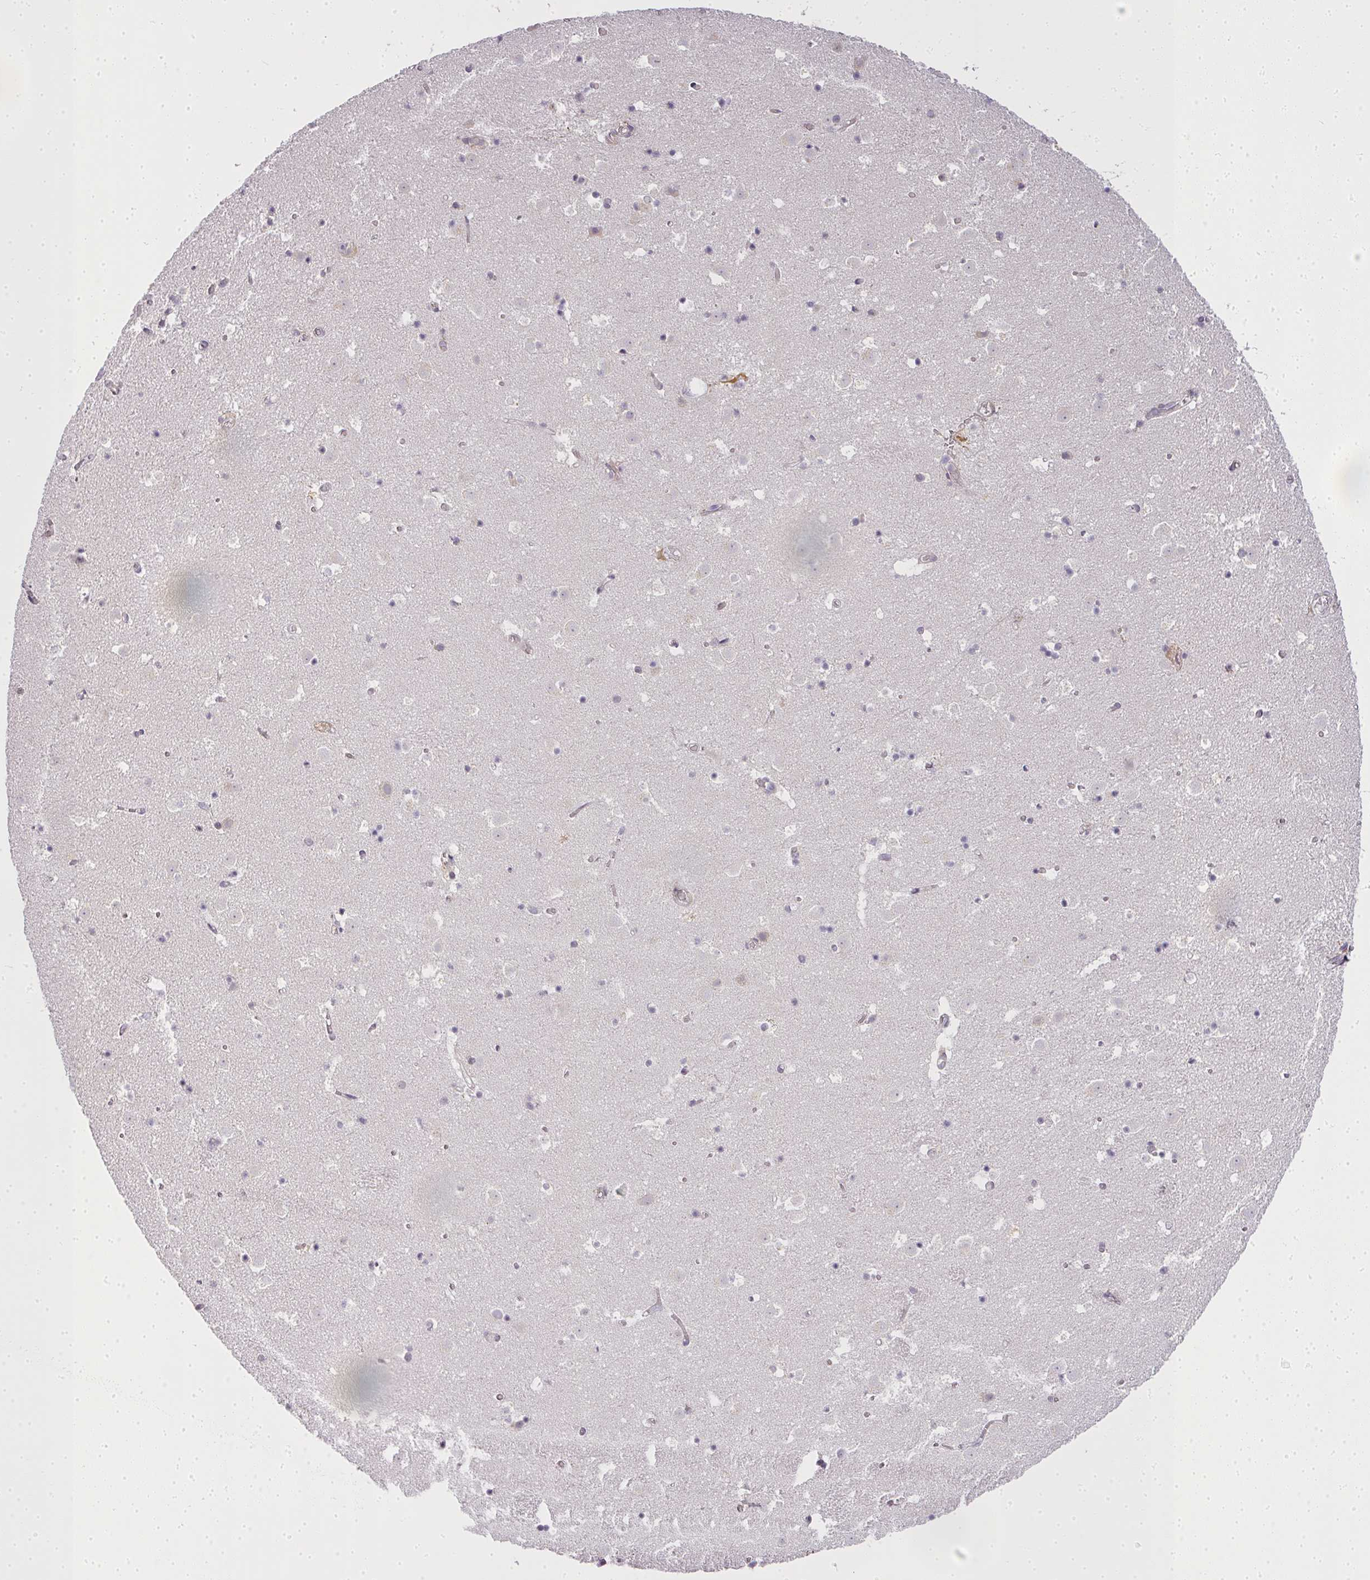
{"staining": {"intensity": "negative", "quantity": "none", "location": "none"}, "tissue": "caudate", "cell_type": "Glial cells", "image_type": "normal", "snomed": [{"axis": "morphology", "description": "Normal tissue, NOS"}, {"axis": "topography", "description": "Lateral ventricle wall"}], "caption": "A high-resolution photomicrograph shows IHC staining of normal caudate, which demonstrates no significant positivity in glial cells. (Immunohistochemistry, brightfield microscopy, high magnification).", "gene": "MED19", "patient": {"sex": "male", "age": 25}}